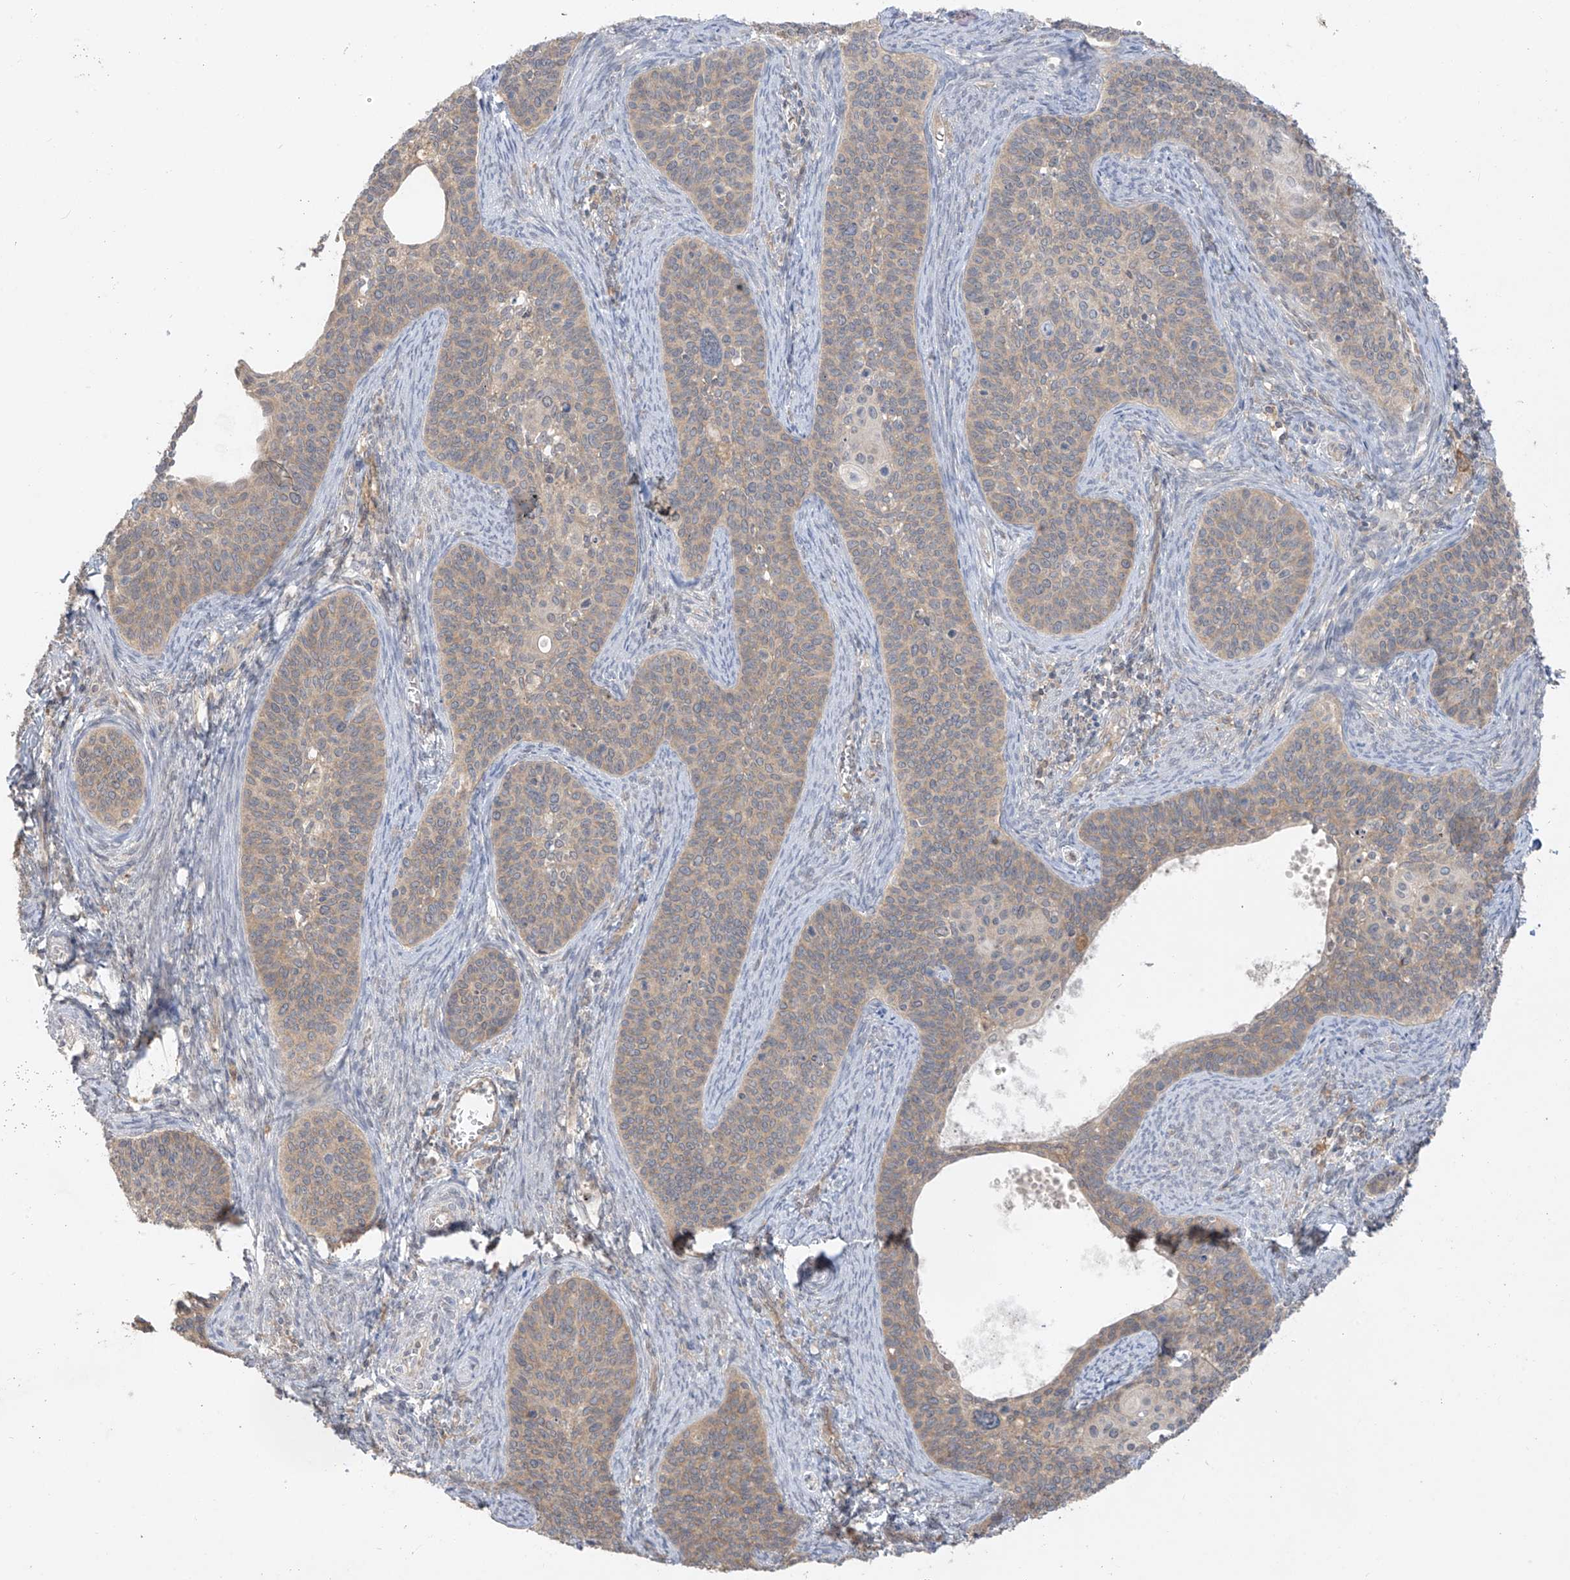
{"staining": {"intensity": "weak", "quantity": "<25%", "location": "cytoplasmic/membranous"}, "tissue": "cervical cancer", "cell_type": "Tumor cells", "image_type": "cancer", "snomed": [{"axis": "morphology", "description": "Squamous cell carcinoma, NOS"}, {"axis": "topography", "description": "Cervix"}], "caption": "Tumor cells are negative for brown protein staining in squamous cell carcinoma (cervical).", "gene": "ANGEL2", "patient": {"sex": "female", "age": 33}}